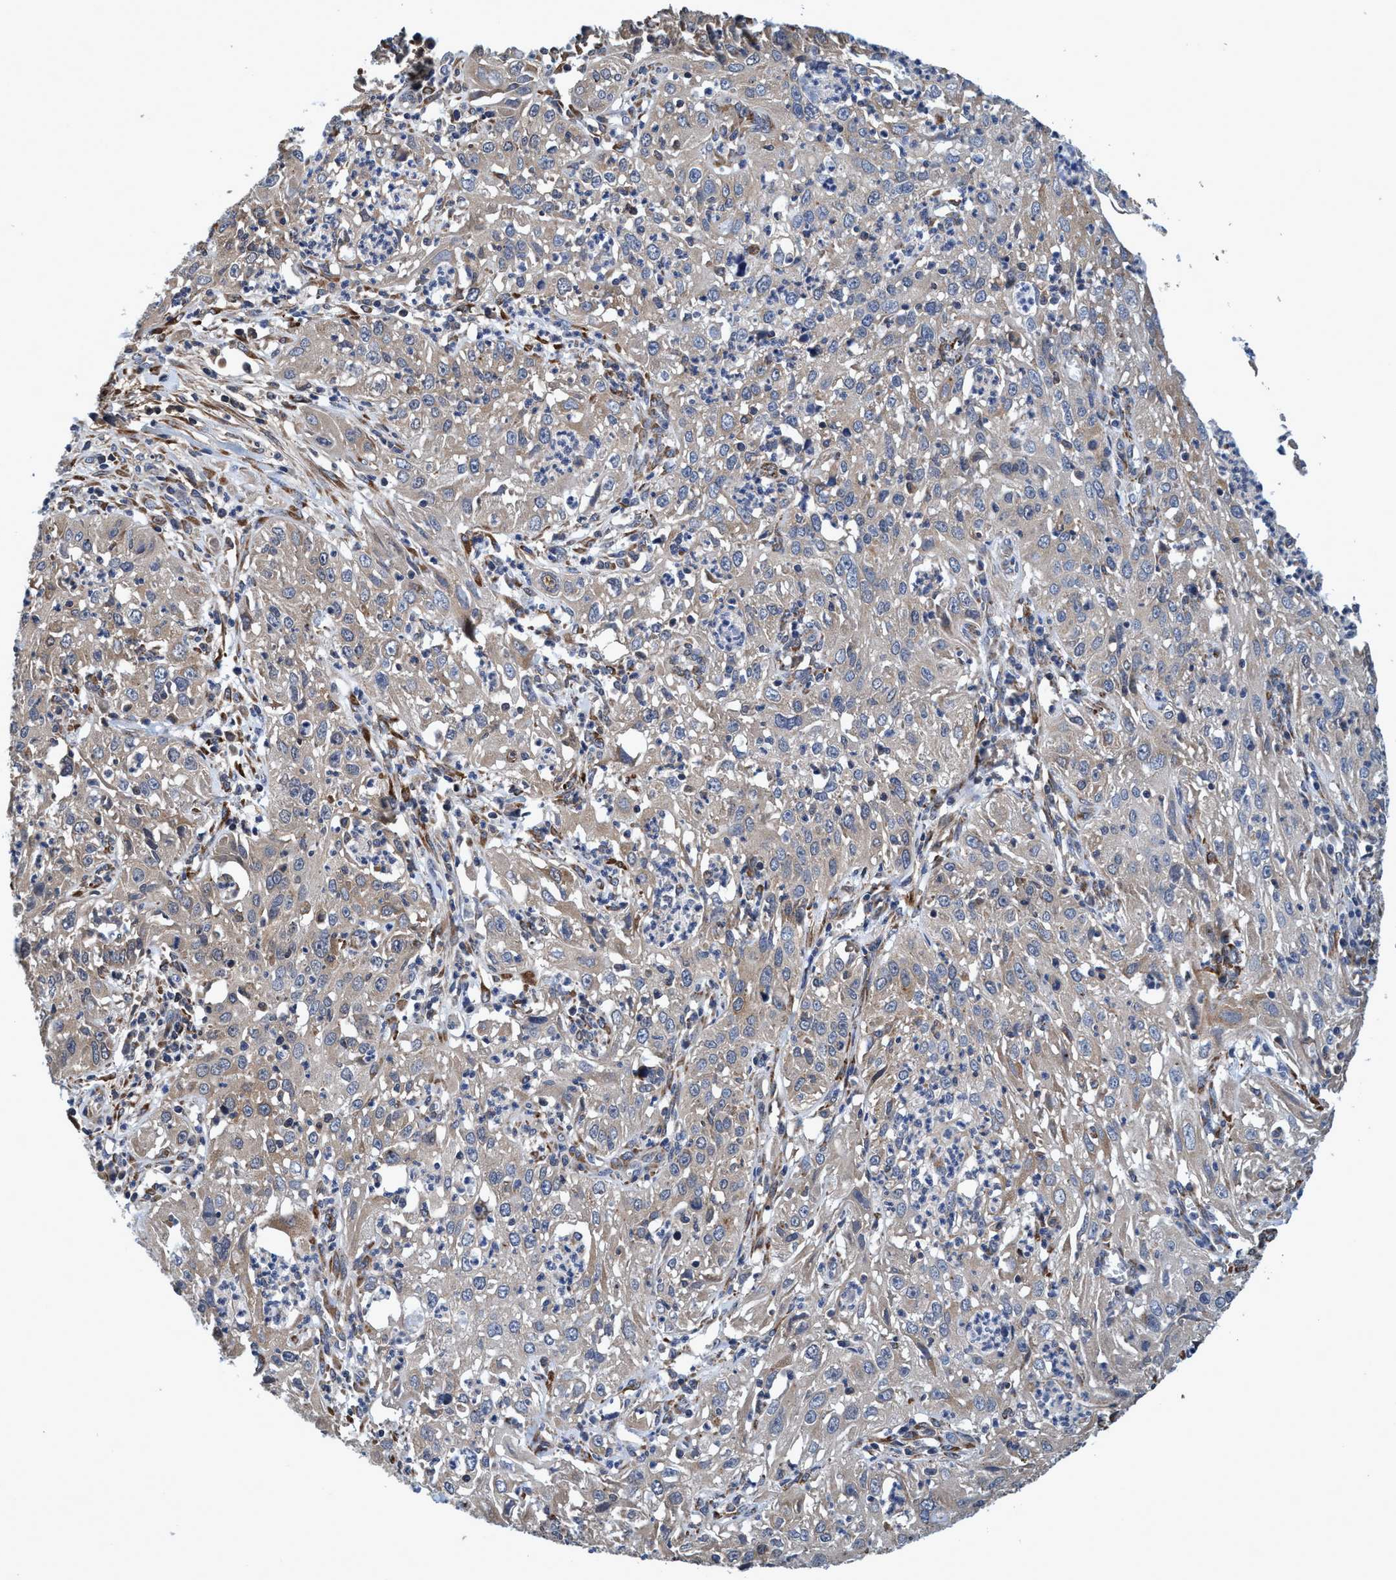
{"staining": {"intensity": "weak", "quantity": "<25%", "location": "cytoplasmic/membranous"}, "tissue": "cervical cancer", "cell_type": "Tumor cells", "image_type": "cancer", "snomed": [{"axis": "morphology", "description": "Squamous cell carcinoma, NOS"}, {"axis": "topography", "description": "Cervix"}], "caption": "Human cervical cancer stained for a protein using immunohistochemistry displays no staining in tumor cells.", "gene": "CALCOCO2", "patient": {"sex": "female", "age": 32}}